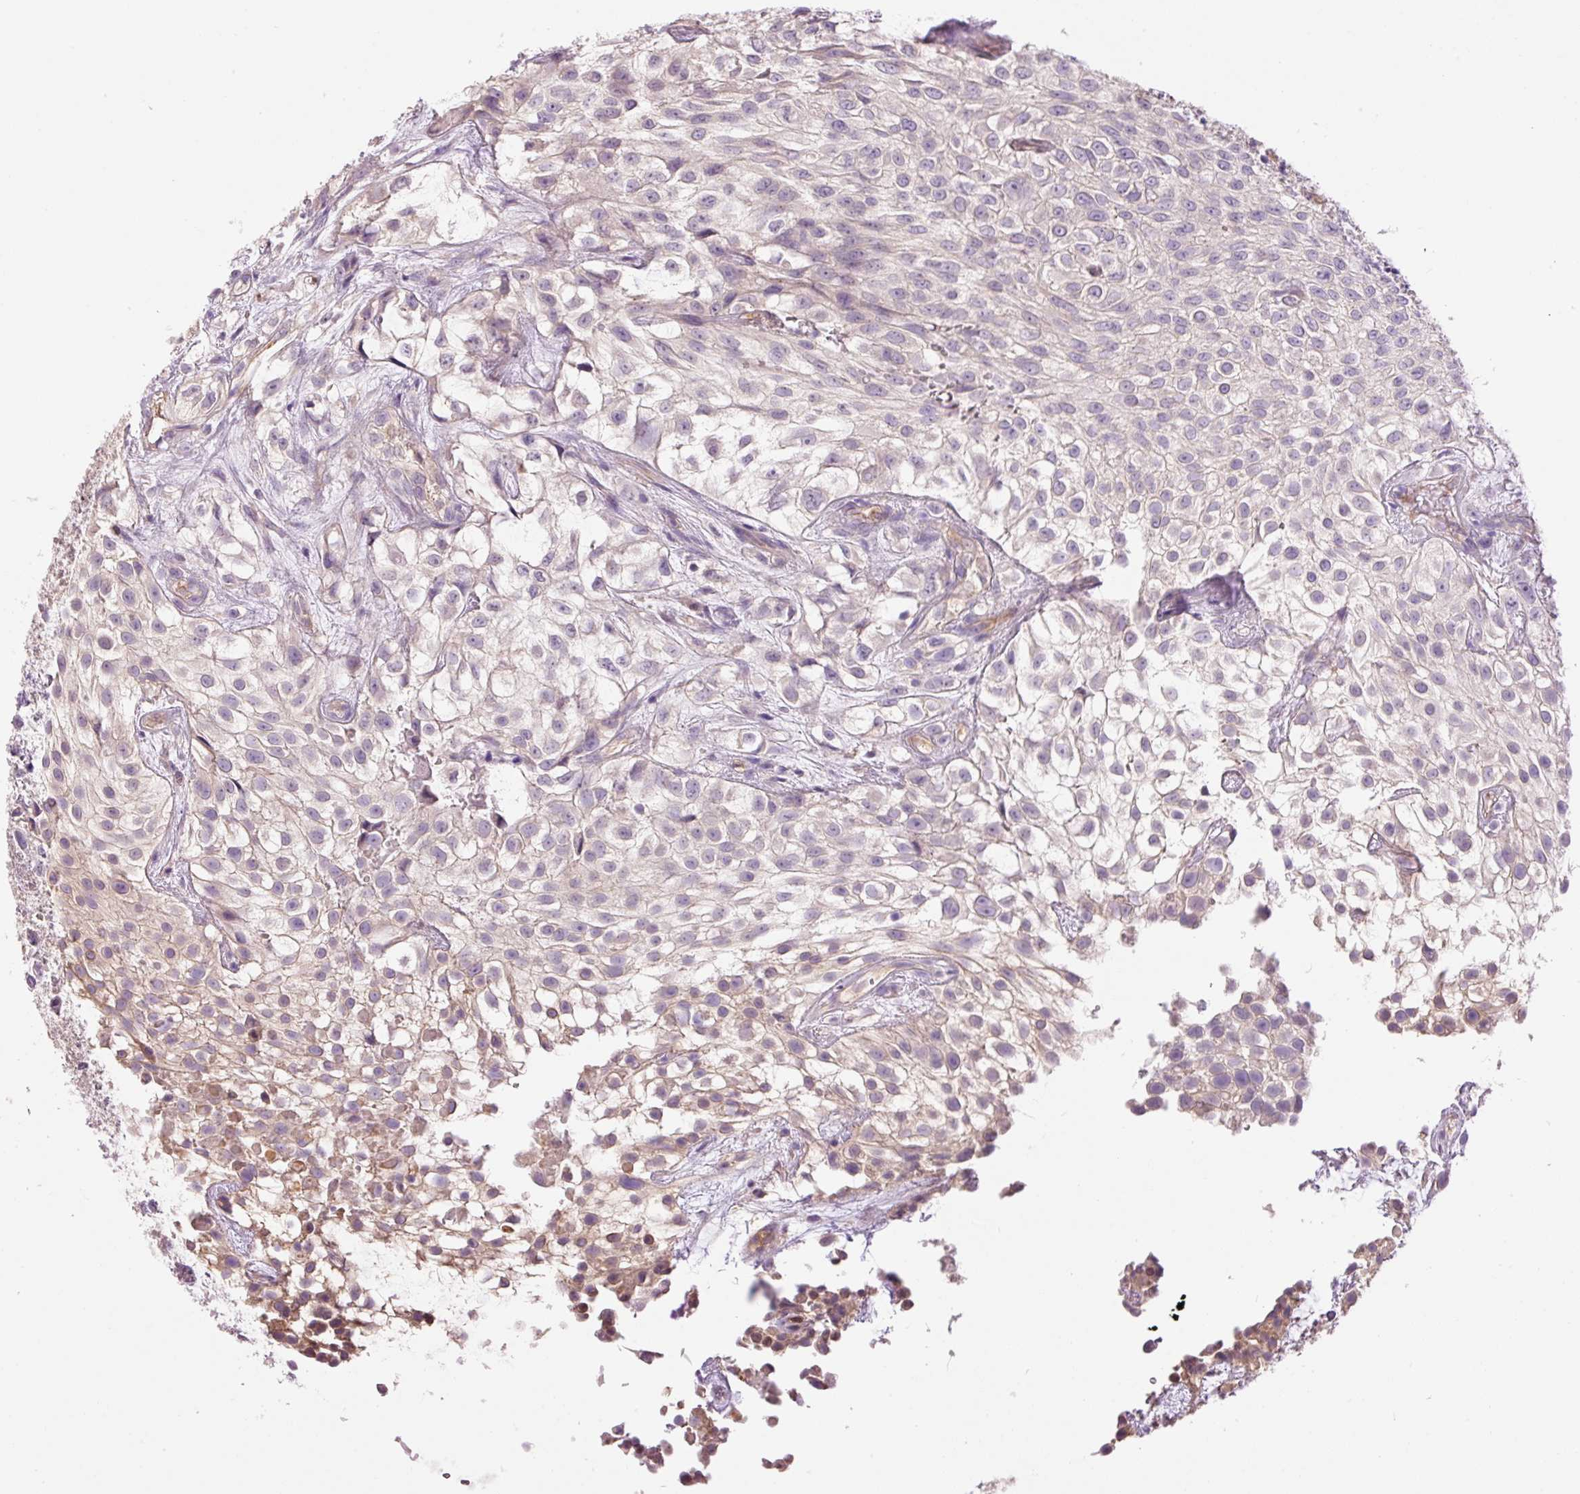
{"staining": {"intensity": "weak", "quantity": "<25%", "location": "cytoplasmic/membranous"}, "tissue": "urothelial cancer", "cell_type": "Tumor cells", "image_type": "cancer", "snomed": [{"axis": "morphology", "description": "Urothelial carcinoma, High grade"}, {"axis": "topography", "description": "Urinary bladder"}], "caption": "Urothelial cancer stained for a protein using immunohistochemistry (IHC) demonstrates no staining tumor cells.", "gene": "PNPLA5", "patient": {"sex": "male", "age": 56}}